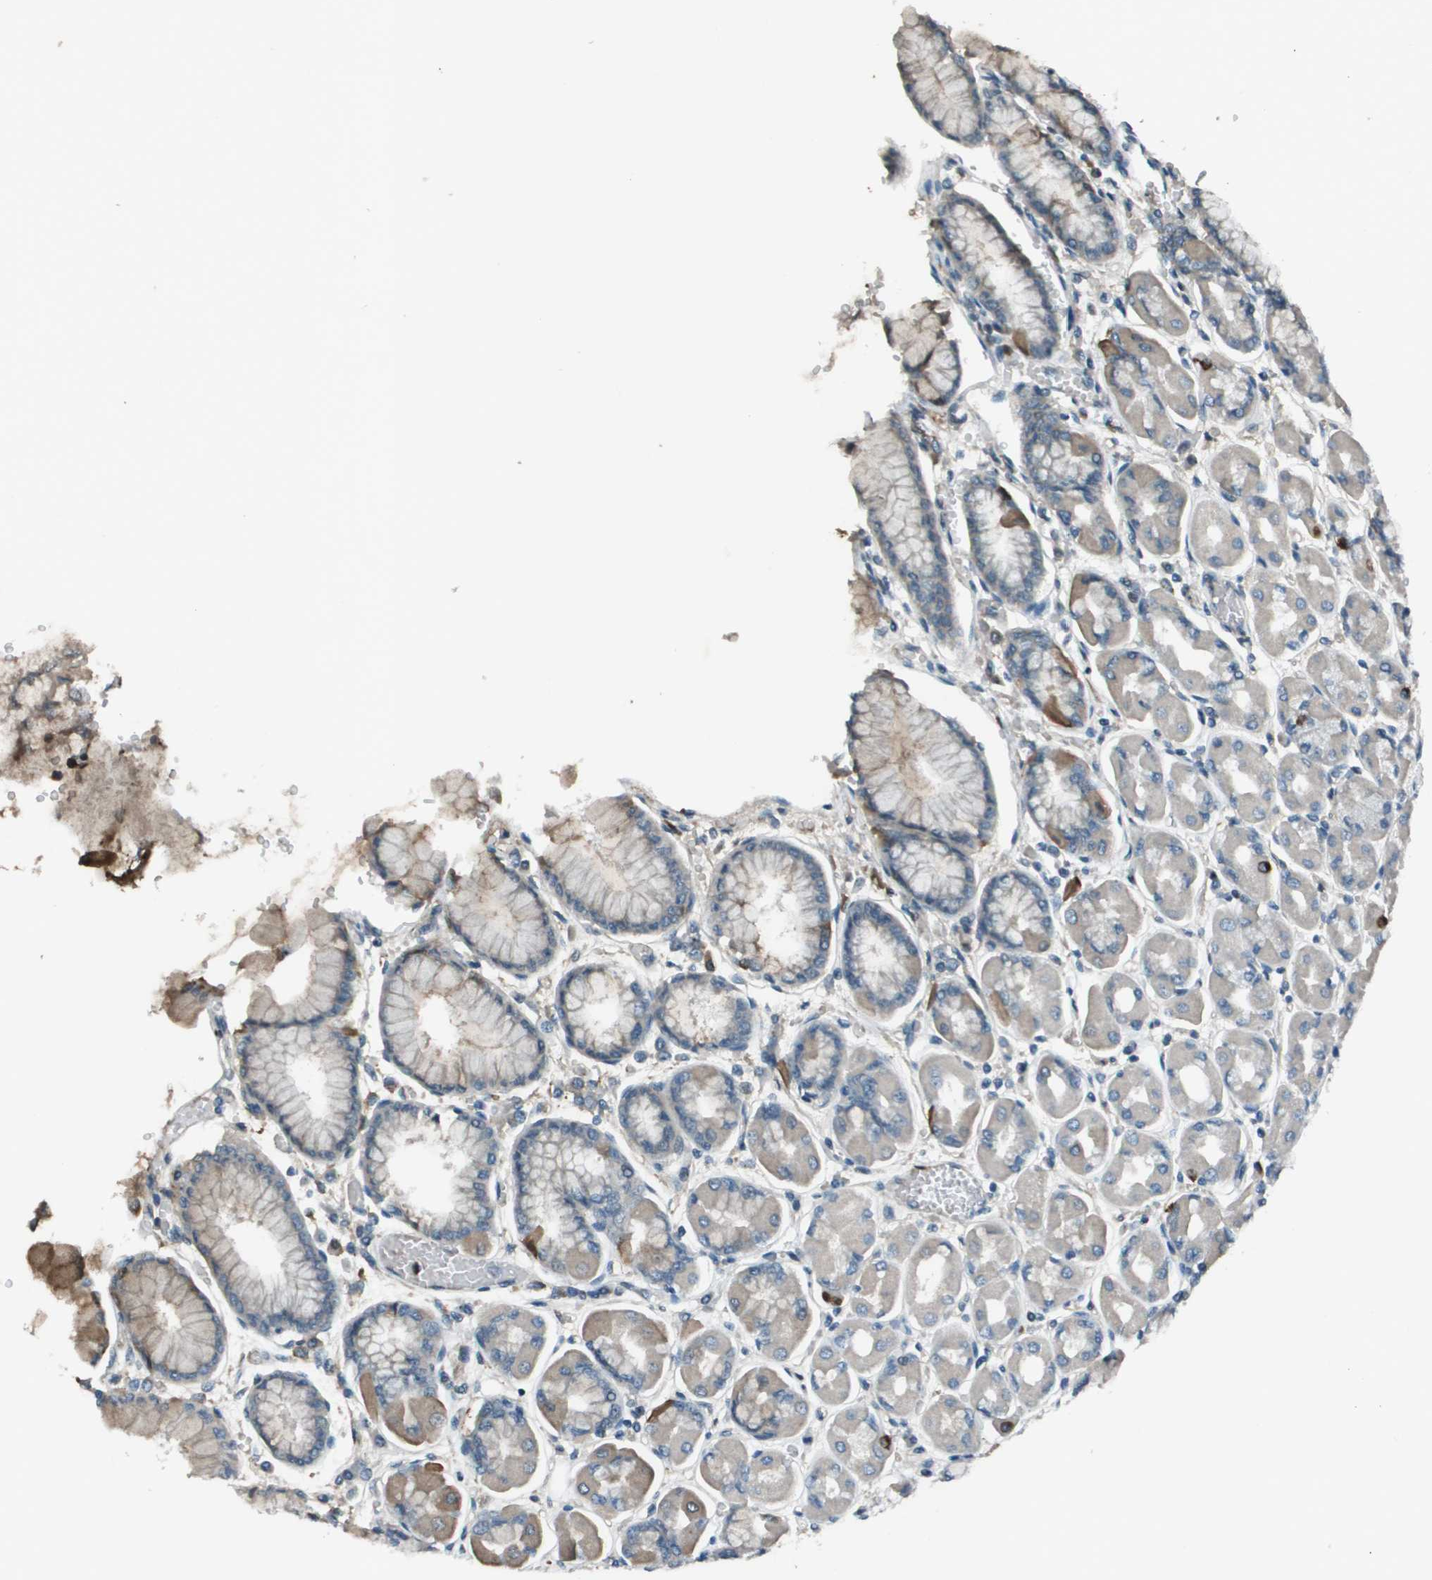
{"staining": {"intensity": "weak", "quantity": "<25%", "location": "cytoplasmic/membranous"}, "tissue": "stomach", "cell_type": "Glandular cells", "image_type": "normal", "snomed": [{"axis": "morphology", "description": "Normal tissue, NOS"}, {"axis": "topography", "description": "Stomach, upper"}], "caption": "DAB immunohistochemical staining of benign stomach displays no significant expression in glandular cells.", "gene": "CXCL12", "patient": {"sex": "female", "age": 56}}